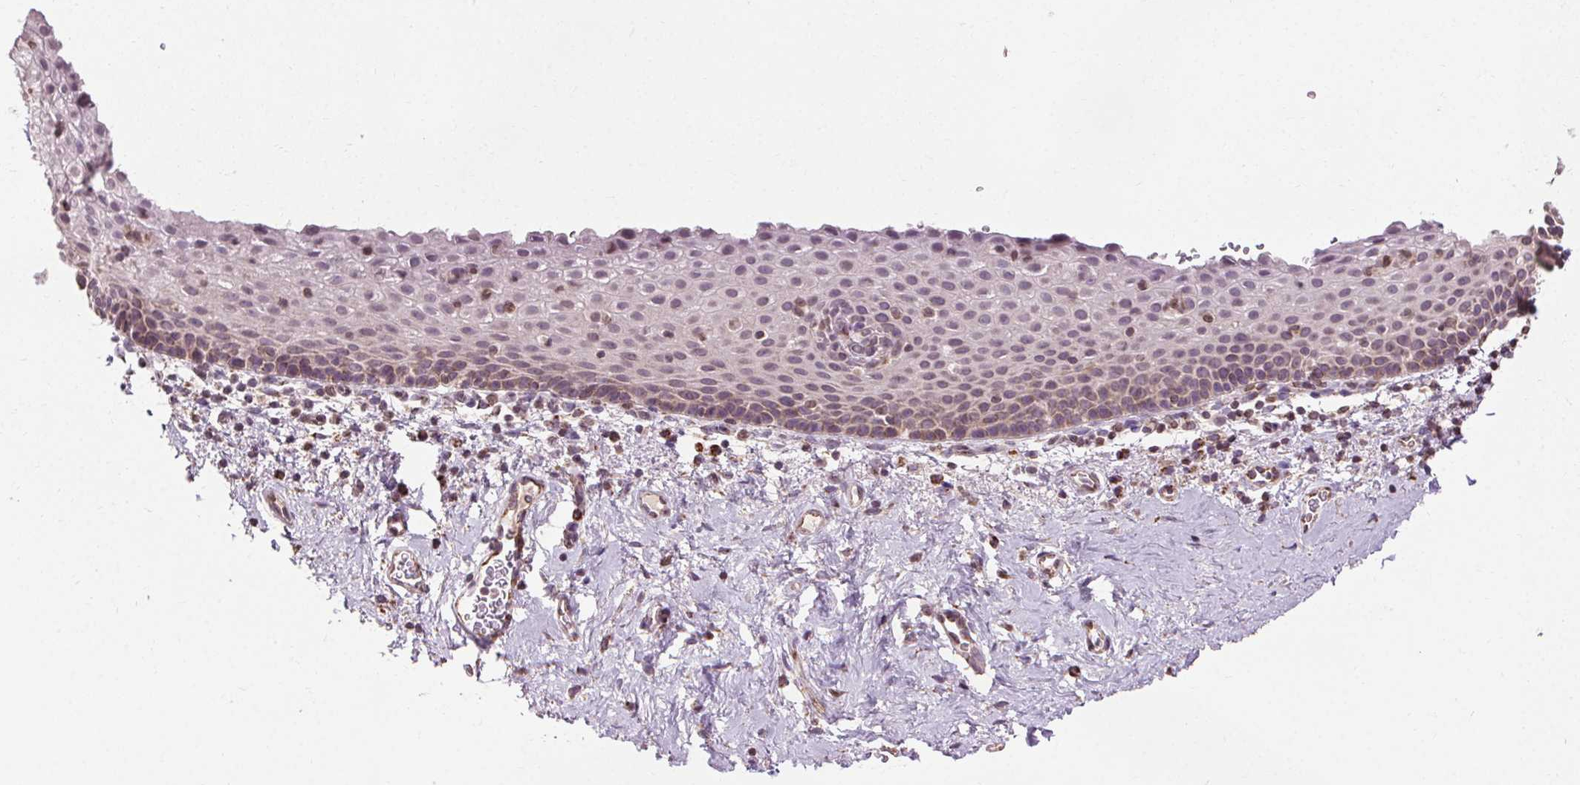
{"staining": {"intensity": "moderate", "quantity": "<25%", "location": "cytoplasmic/membranous,nuclear"}, "tissue": "vagina", "cell_type": "Squamous epithelial cells", "image_type": "normal", "snomed": [{"axis": "morphology", "description": "Normal tissue, NOS"}, {"axis": "topography", "description": "Vagina"}], "caption": "Immunohistochemical staining of normal human vagina exhibits moderate cytoplasmic/membranous,nuclear protein positivity in about <25% of squamous epithelial cells. (DAB (3,3'-diaminobenzidine) IHC with brightfield microscopy, high magnification).", "gene": "LFNG", "patient": {"sex": "female", "age": 61}}